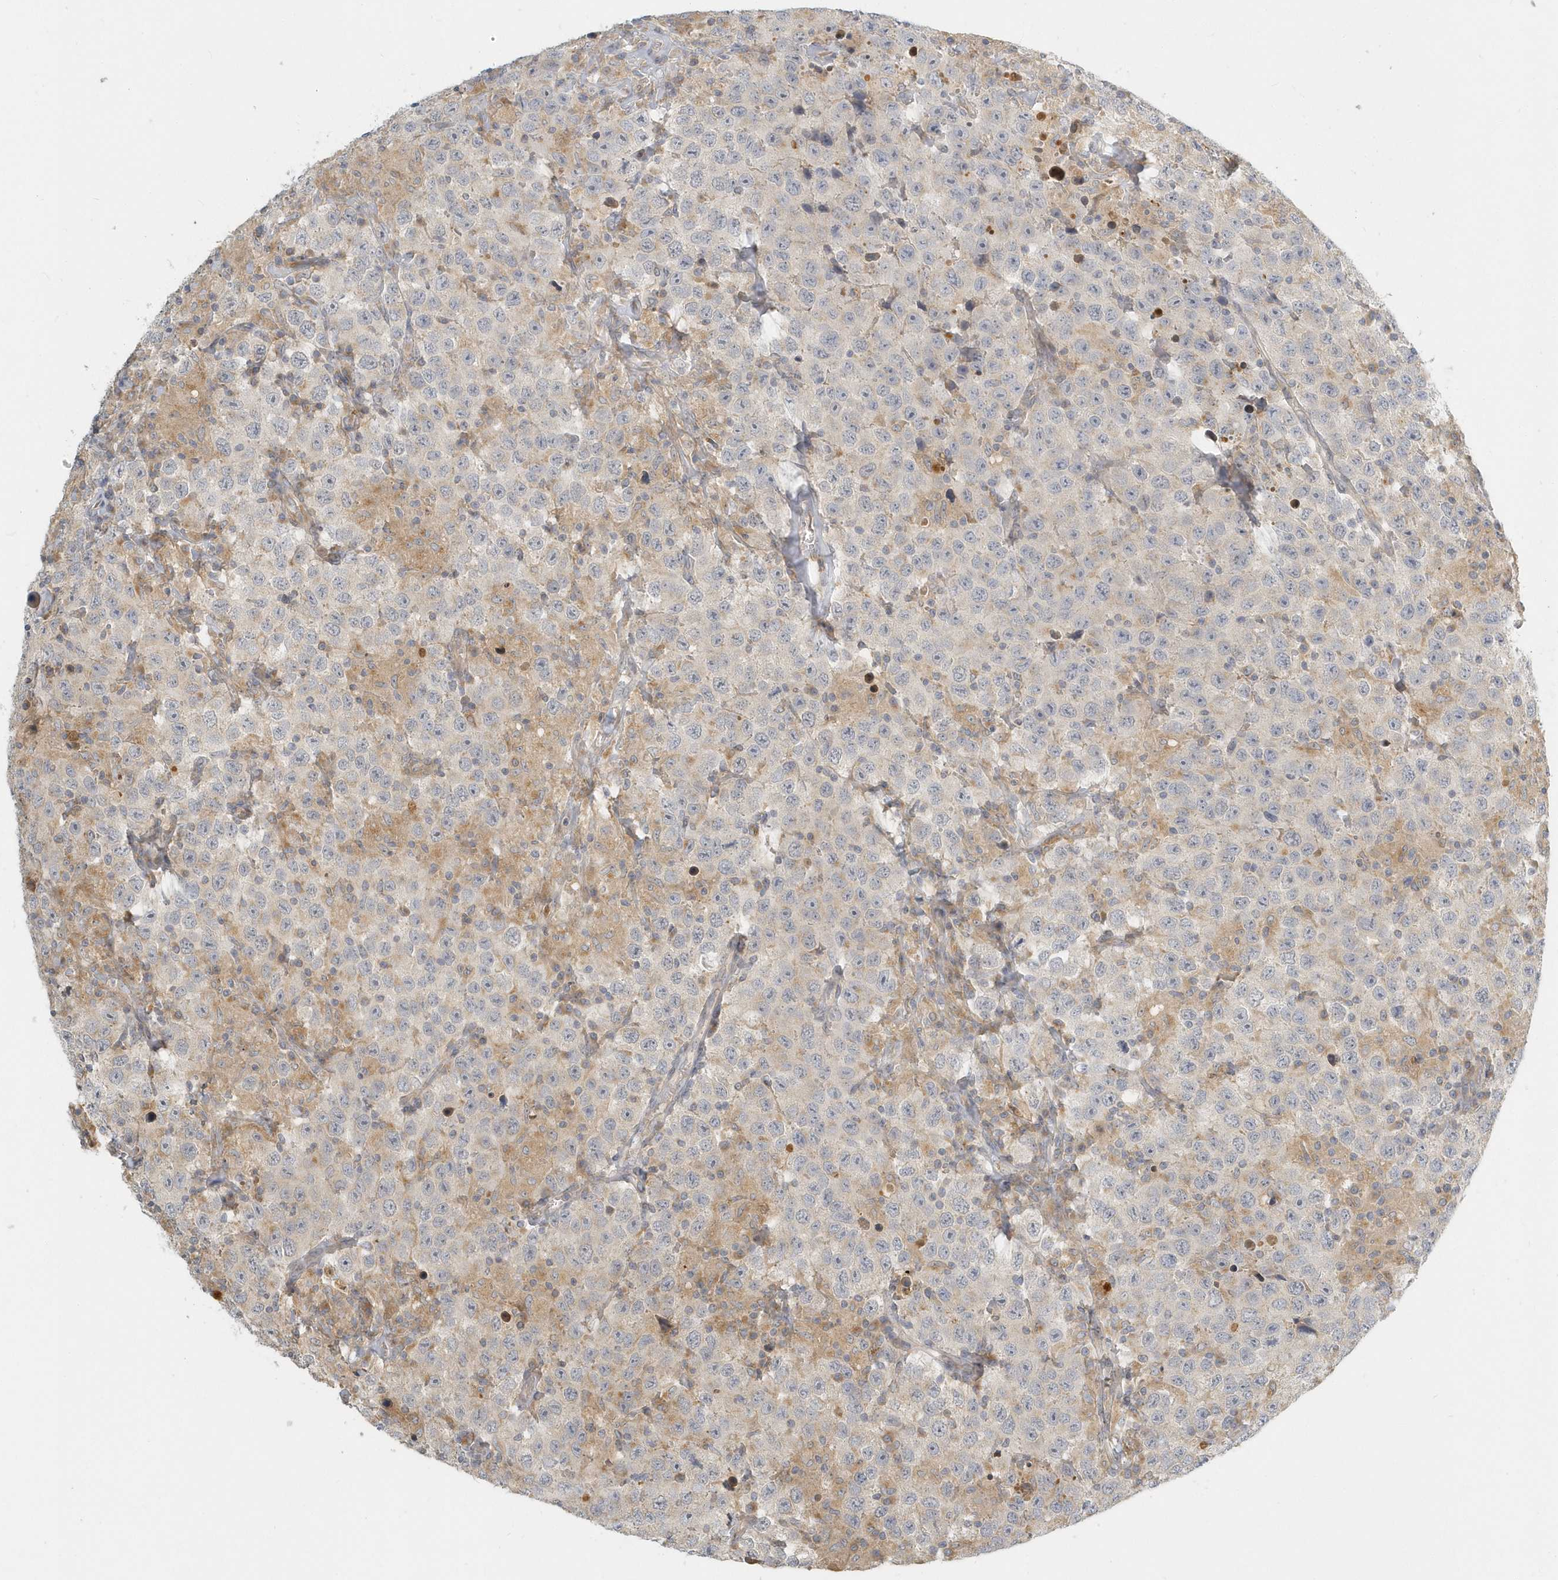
{"staining": {"intensity": "weak", "quantity": "25%-75%", "location": "cytoplasmic/membranous"}, "tissue": "testis cancer", "cell_type": "Tumor cells", "image_type": "cancer", "snomed": [{"axis": "morphology", "description": "Seminoma, NOS"}, {"axis": "topography", "description": "Testis"}], "caption": "An IHC histopathology image of tumor tissue is shown. Protein staining in brown highlights weak cytoplasmic/membranous positivity in testis cancer (seminoma) within tumor cells.", "gene": "NAPB", "patient": {"sex": "male", "age": 41}}